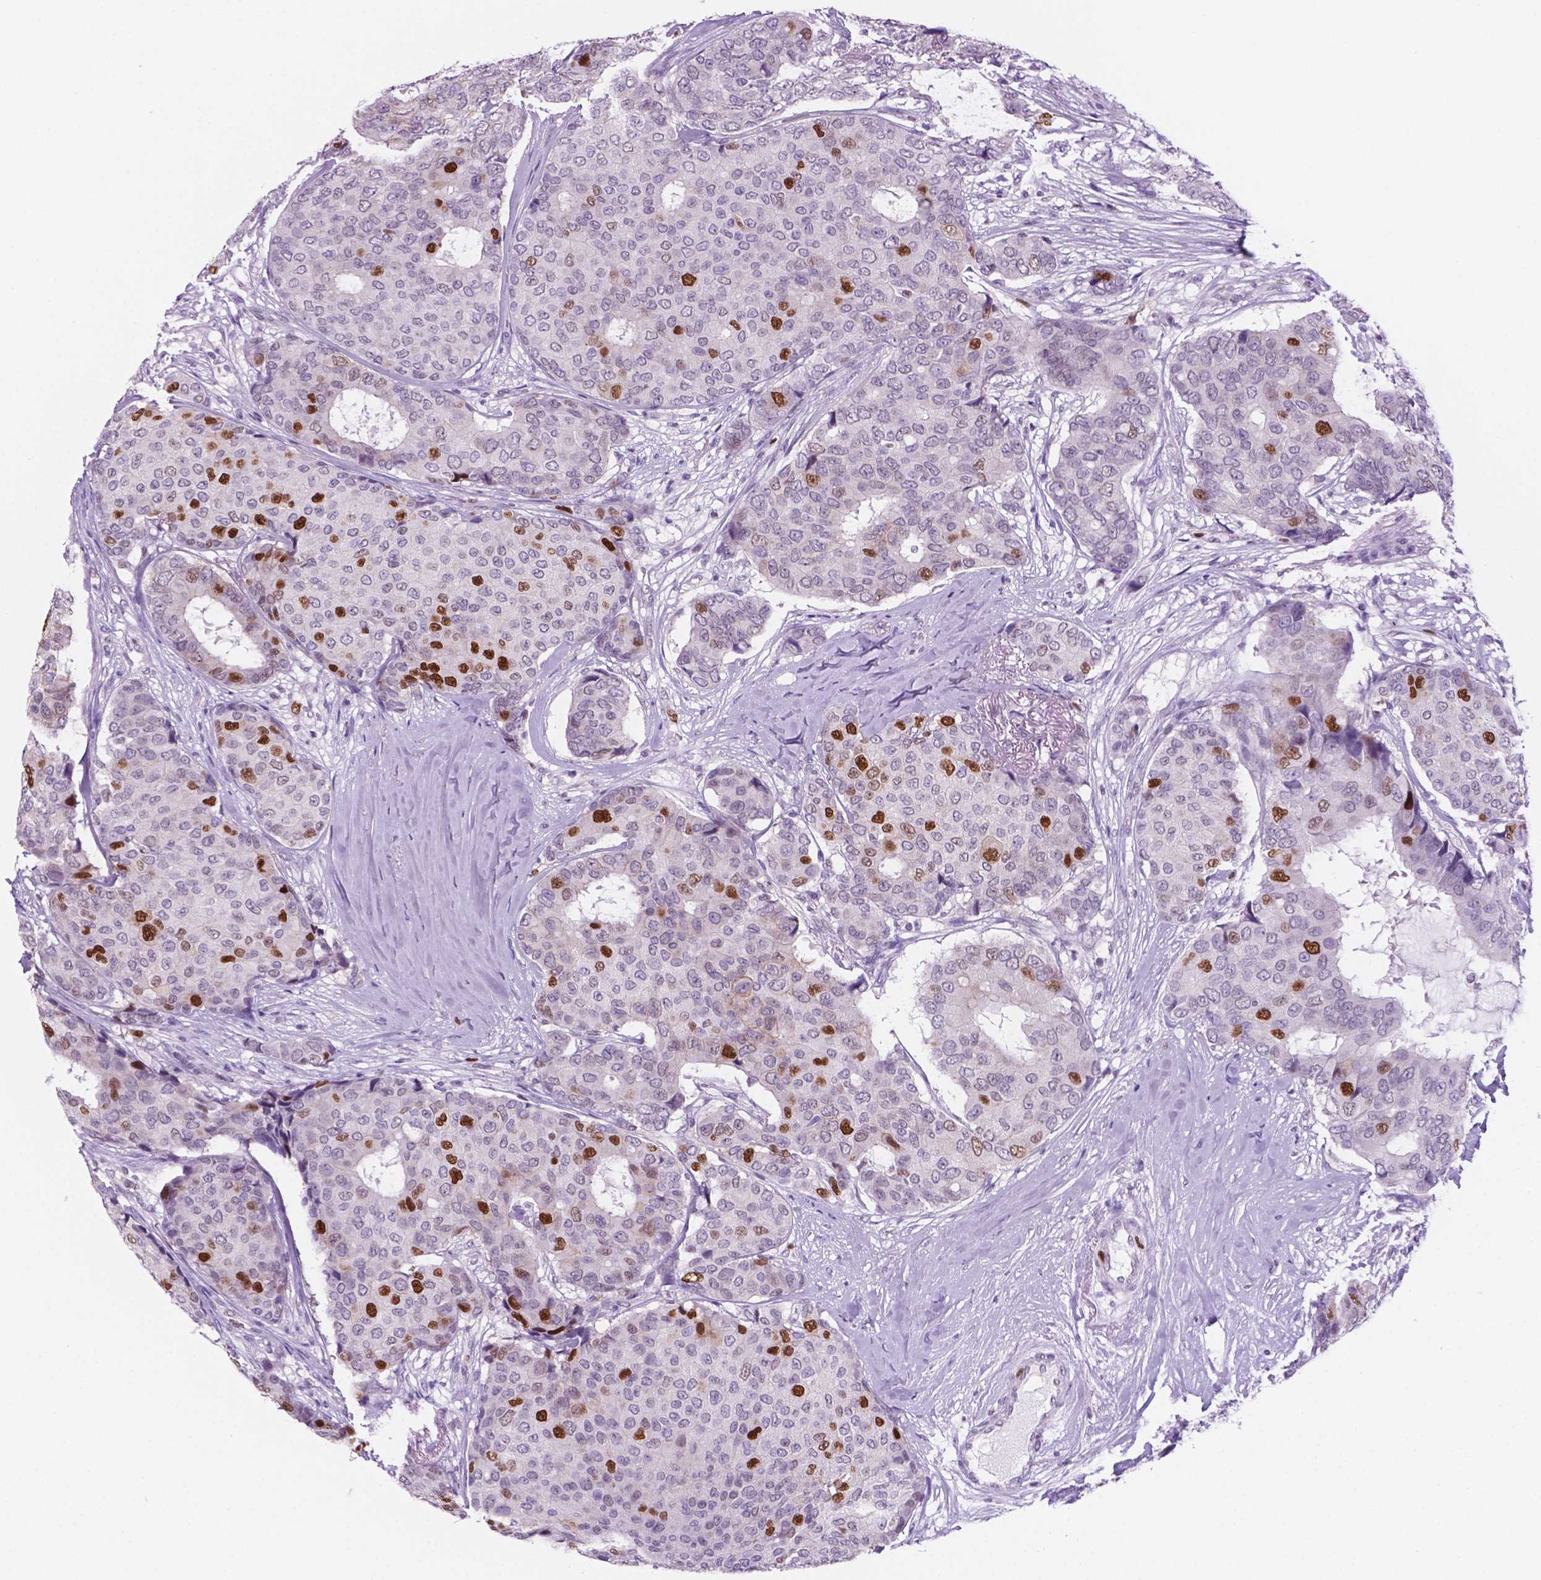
{"staining": {"intensity": "moderate", "quantity": "<25%", "location": "nuclear"}, "tissue": "breast cancer", "cell_type": "Tumor cells", "image_type": "cancer", "snomed": [{"axis": "morphology", "description": "Duct carcinoma"}, {"axis": "topography", "description": "Breast"}], "caption": "IHC image of human breast cancer (infiltrating ductal carcinoma) stained for a protein (brown), which exhibits low levels of moderate nuclear expression in approximately <25% of tumor cells.", "gene": "NCAPH2", "patient": {"sex": "female", "age": 75}}